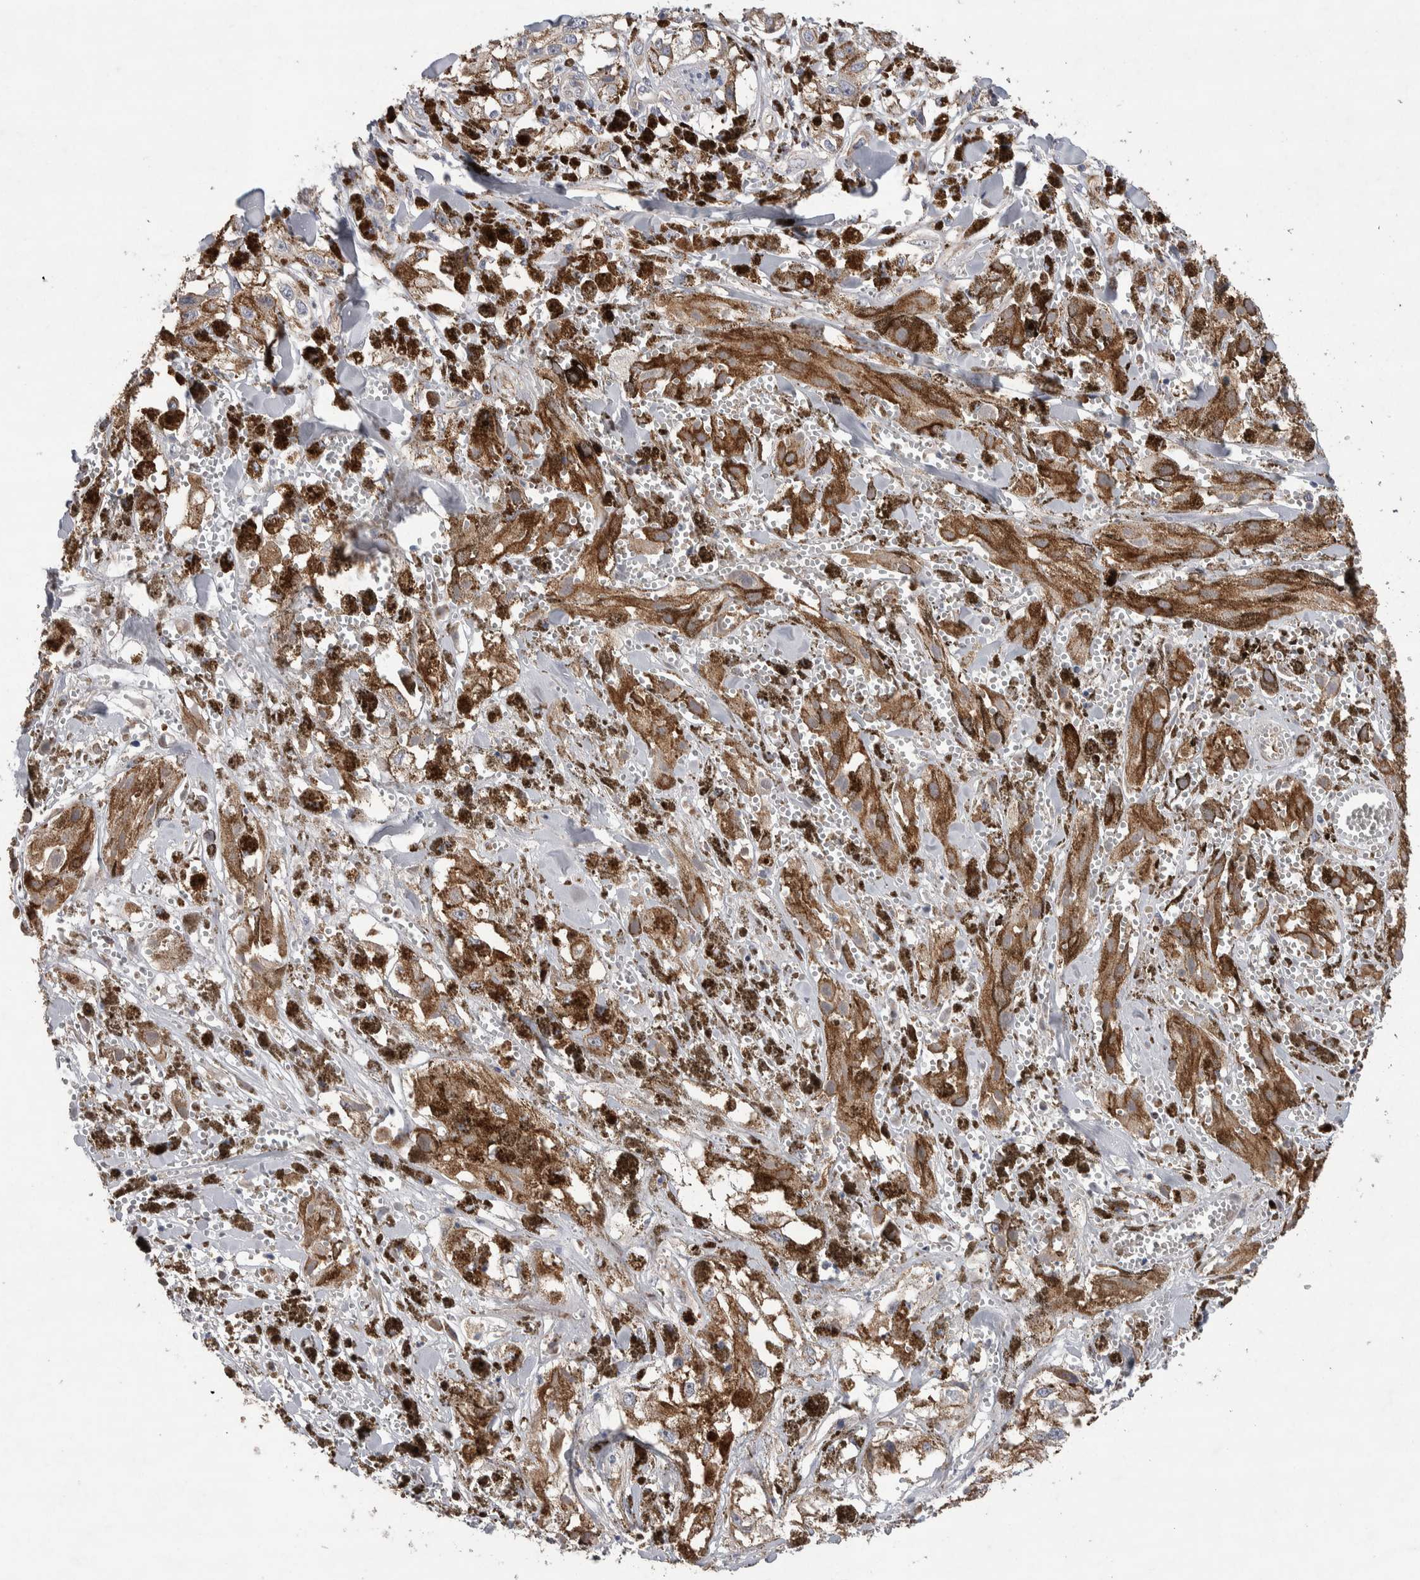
{"staining": {"intensity": "moderate", "quantity": ">75%", "location": "cytoplasmic/membranous"}, "tissue": "melanoma", "cell_type": "Tumor cells", "image_type": "cancer", "snomed": [{"axis": "morphology", "description": "Malignant melanoma, NOS"}, {"axis": "topography", "description": "Skin"}], "caption": "This is a photomicrograph of immunohistochemistry staining of melanoma, which shows moderate expression in the cytoplasmic/membranous of tumor cells.", "gene": "GCNA", "patient": {"sex": "male", "age": 88}}